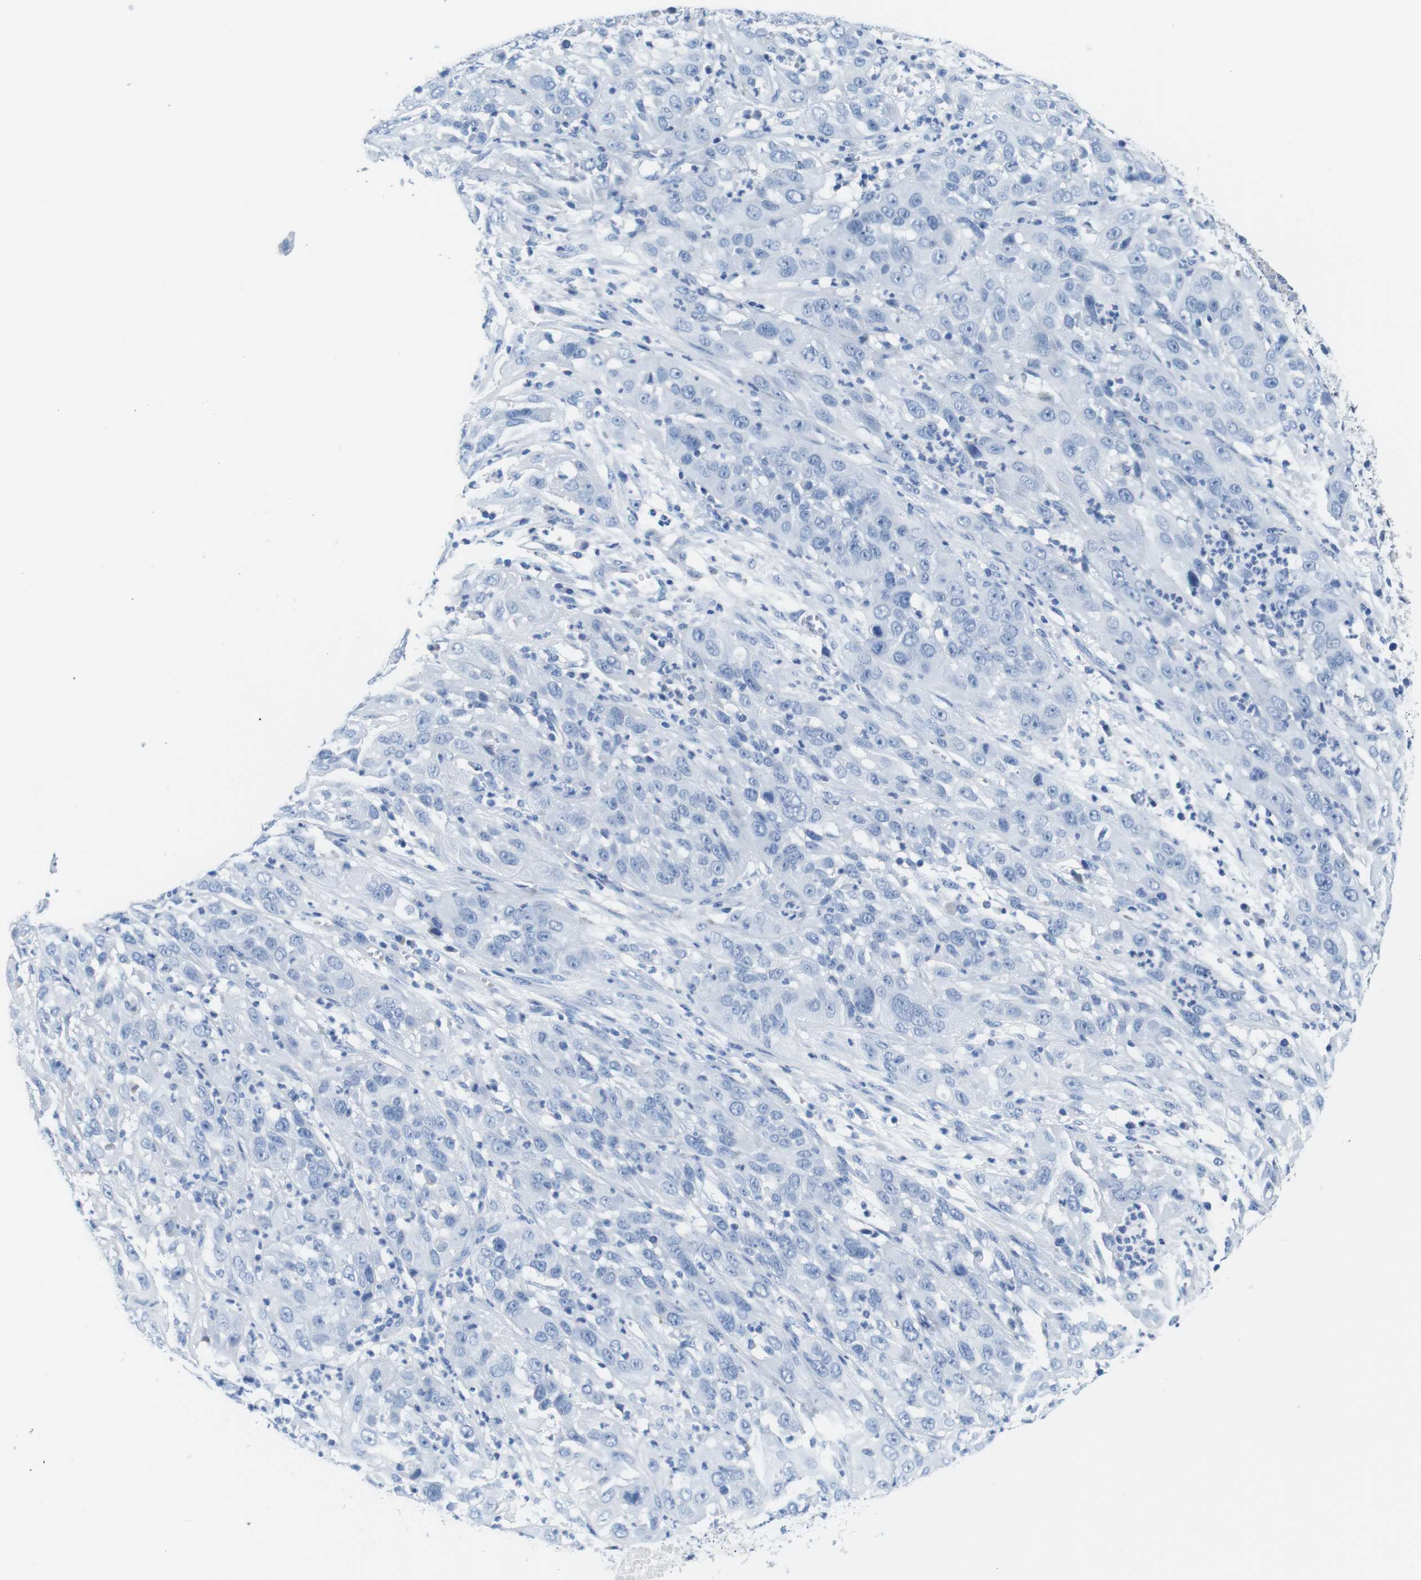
{"staining": {"intensity": "negative", "quantity": "none", "location": "none"}, "tissue": "cervical cancer", "cell_type": "Tumor cells", "image_type": "cancer", "snomed": [{"axis": "morphology", "description": "Squamous cell carcinoma, NOS"}, {"axis": "topography", "description": "Cervix"}], "caption": "Histopathology image shows no significant protein expression in tumor cells of cervical squamous cell carcinoma.", "gene": "IGSF8", "patient": {"sex": "female", "age": 32}}